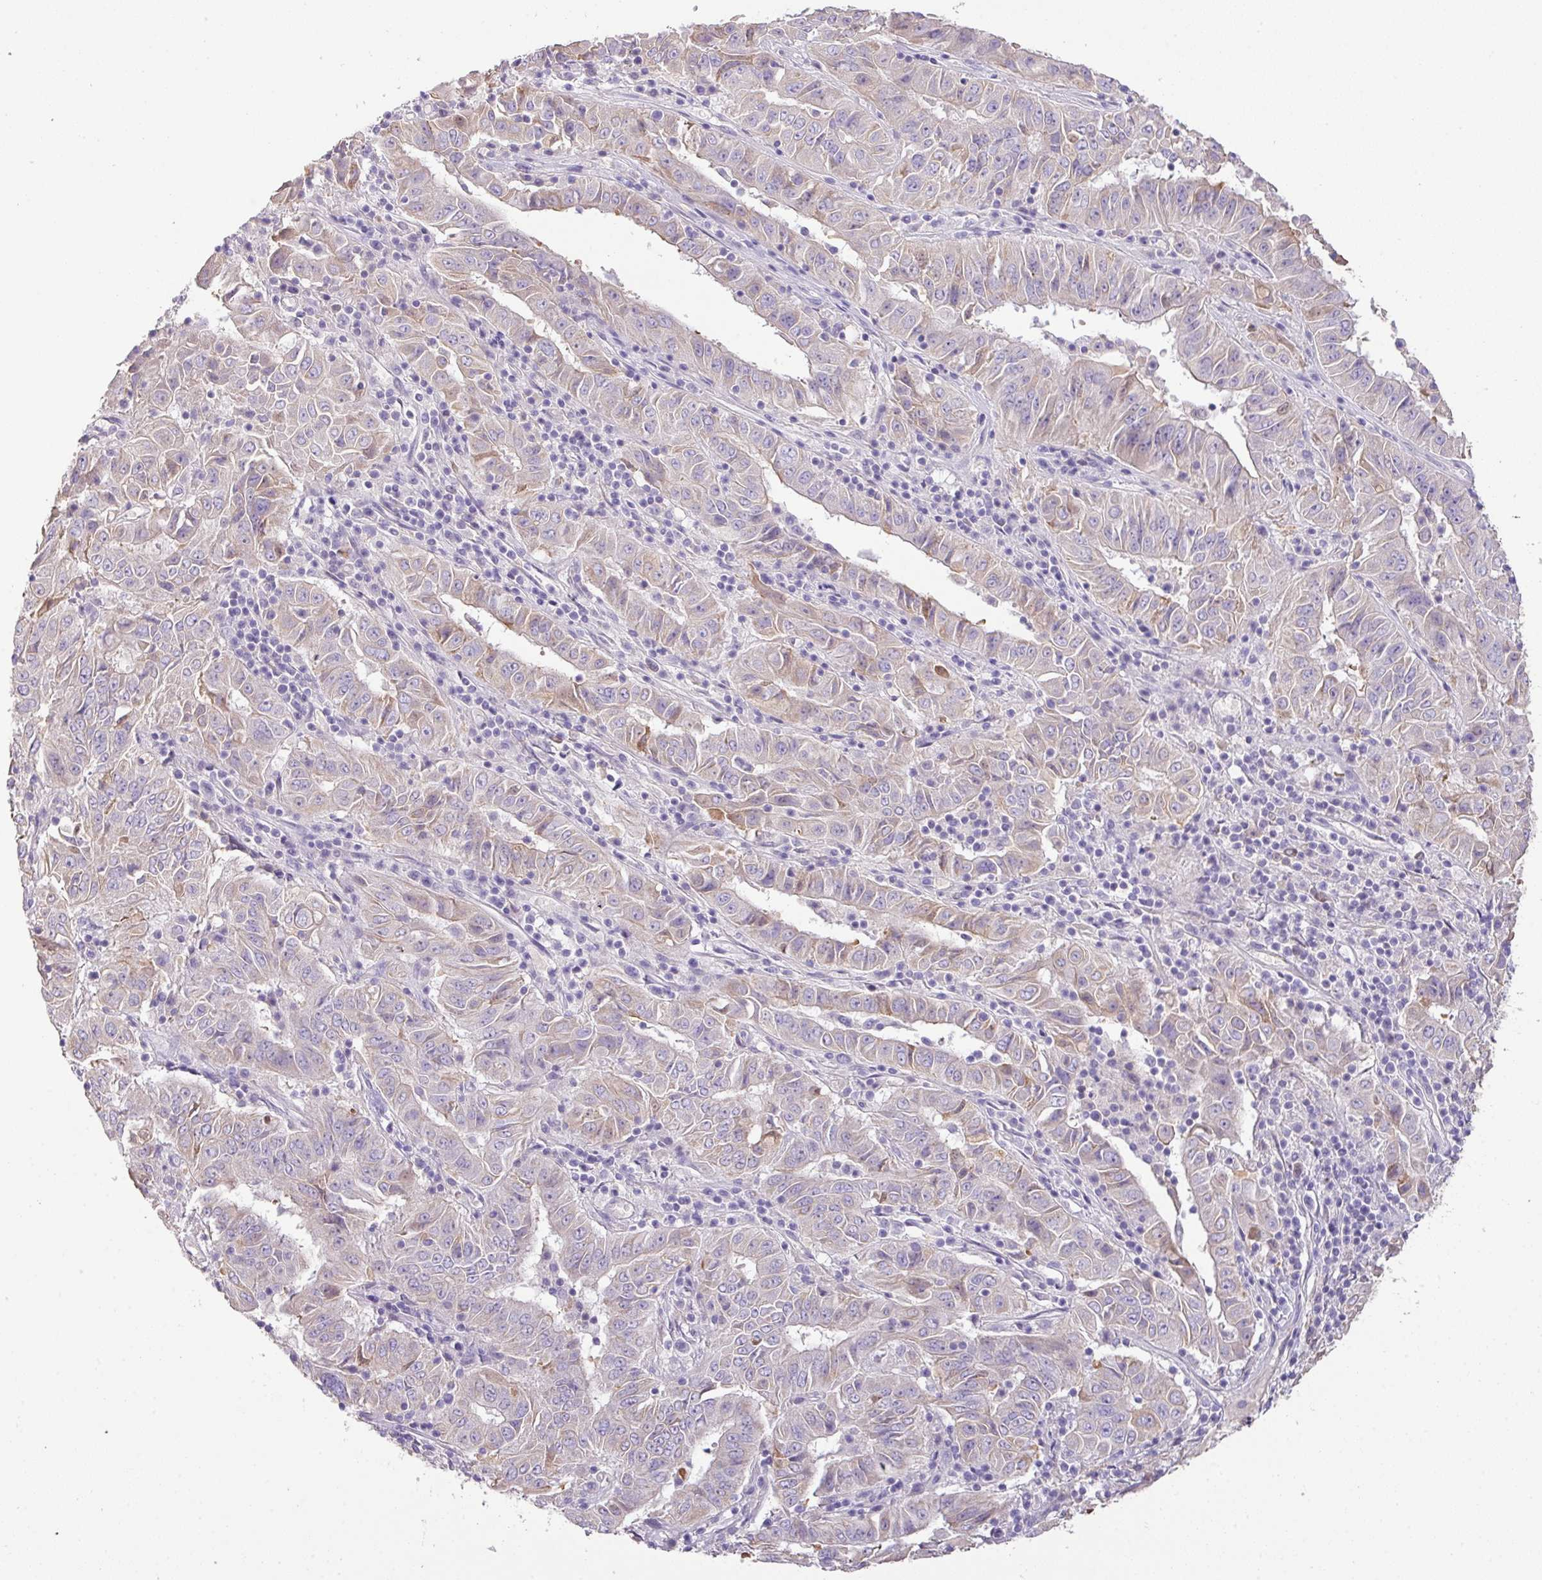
{"staining": {"intensity": "weak", "quantity": "<25%", "location": "cytoplasmic/membranous"}, "tissue": "pancreatic cancer", "cell_type": "Tumor cells", "image_type": "cancer", "snomed": [{"axis": "morphology", "description": "Adenocarcinoma, NOS"}, {"axis": "topography", "description": "Pancreas"}], "caption": "Immunohistochemistry (IHC) of adenocarcinoma (pancreatic) exhibits no expression in tumor cells.", "gene": "OR6C6", "patient": {"sex": "male", "age": 63}}